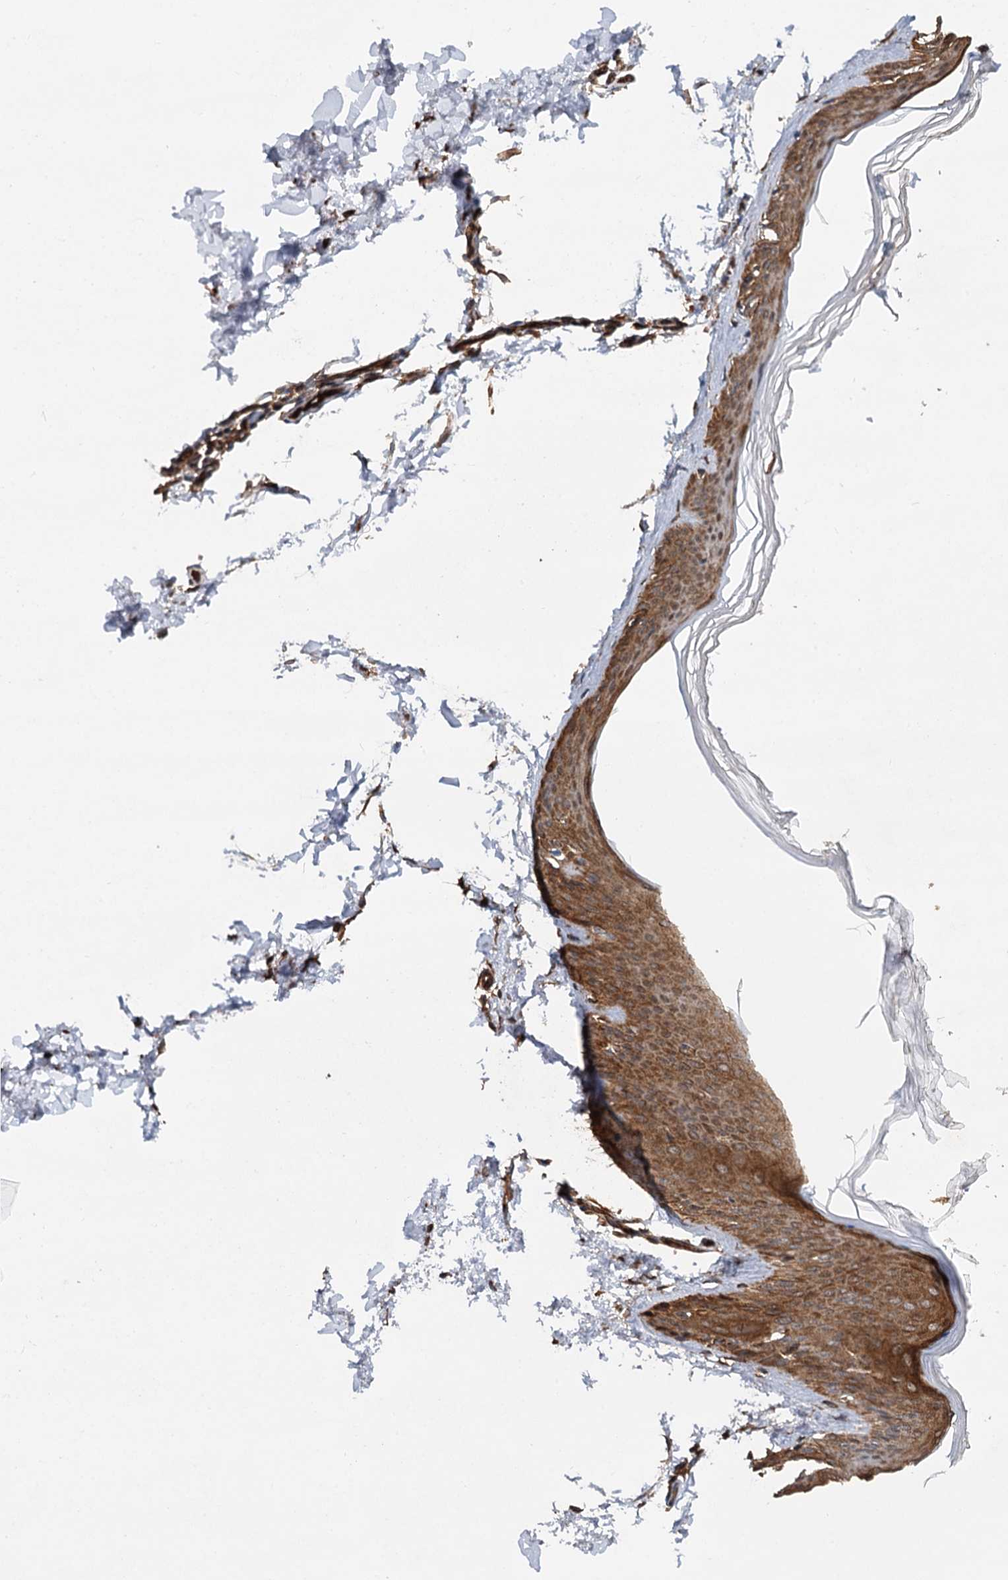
{"staining": {"intensity": "strong", "quantity": ">75%", "location": "cytoplasmic/membranous"}, "tissue": "skin", "cell_type": "Fibroblasts", "image_type": "normal", "snomed": [{"axis": "morphology", "description": "Normal tissue, NOS"}, {"axis": "topography", "description": "Skin"}], "caption": "Immunohistochemical staining of unremarkable skin displays high levels of strong cytoplasmic/membranous staining in approximately >75% of fibroblasts.", "gene": "LRRK2", "patient": {"sex": "female", "age": 27}}